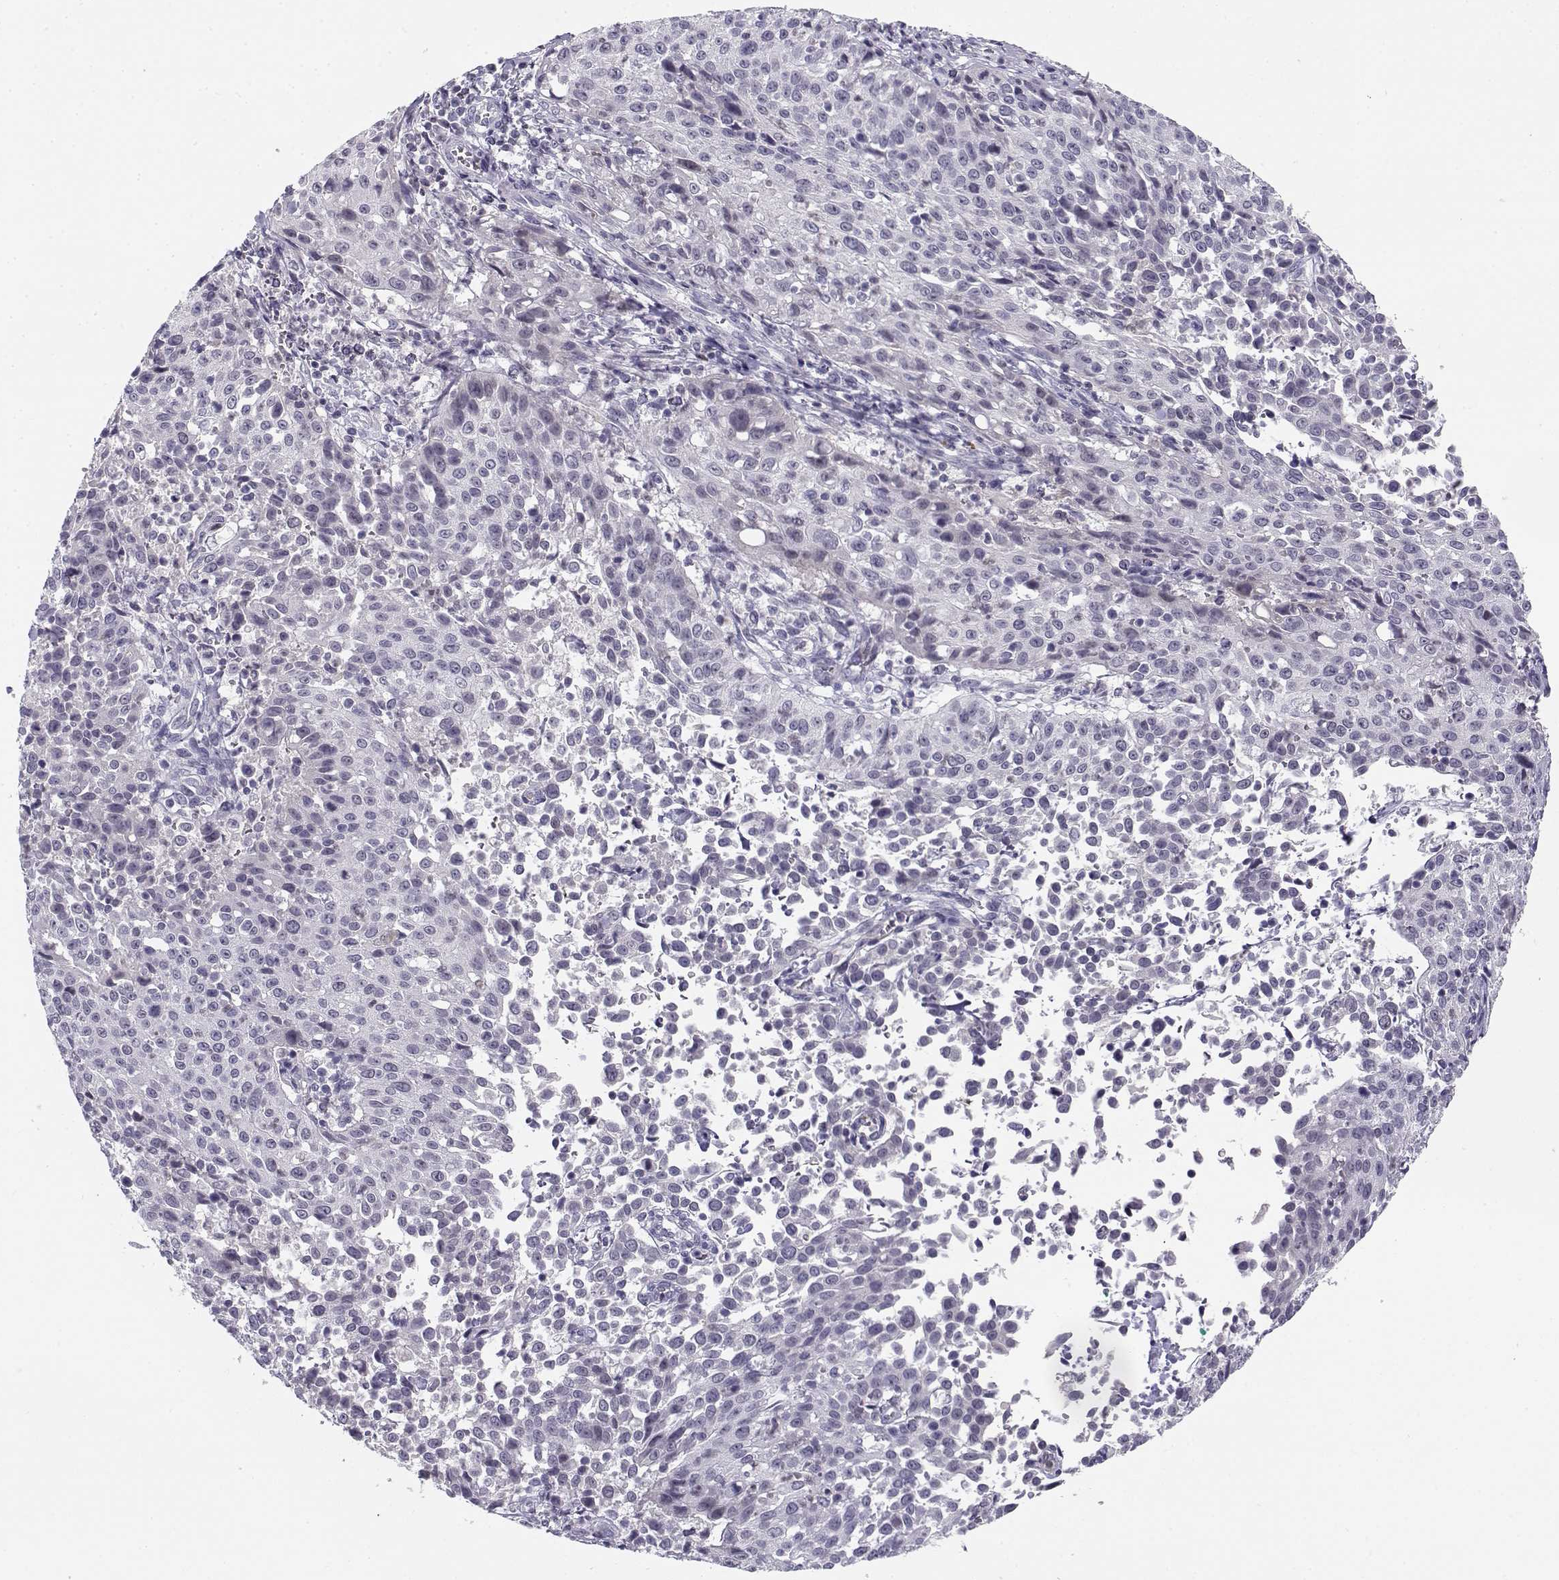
{"staining": {"intensity": "negative", "quantity": "none", "location": "none"}, "tissue": "cervical cancer", "cell_type": "Tumor cells", "image_type": "cancer", "snomed": [{"axis": "morphology", "description": "Squamous cell carcinoma, NOS"}, {"axis": "topography", "description": "Cervix"}], "caption": "IHC photomicrograph of squamous cell carcinoma (cervical) stained for a protein (brown), which reveals no expression in tumor cells.", "gene": "DDX25", "patient": {"sex": "female", "age": 26}}